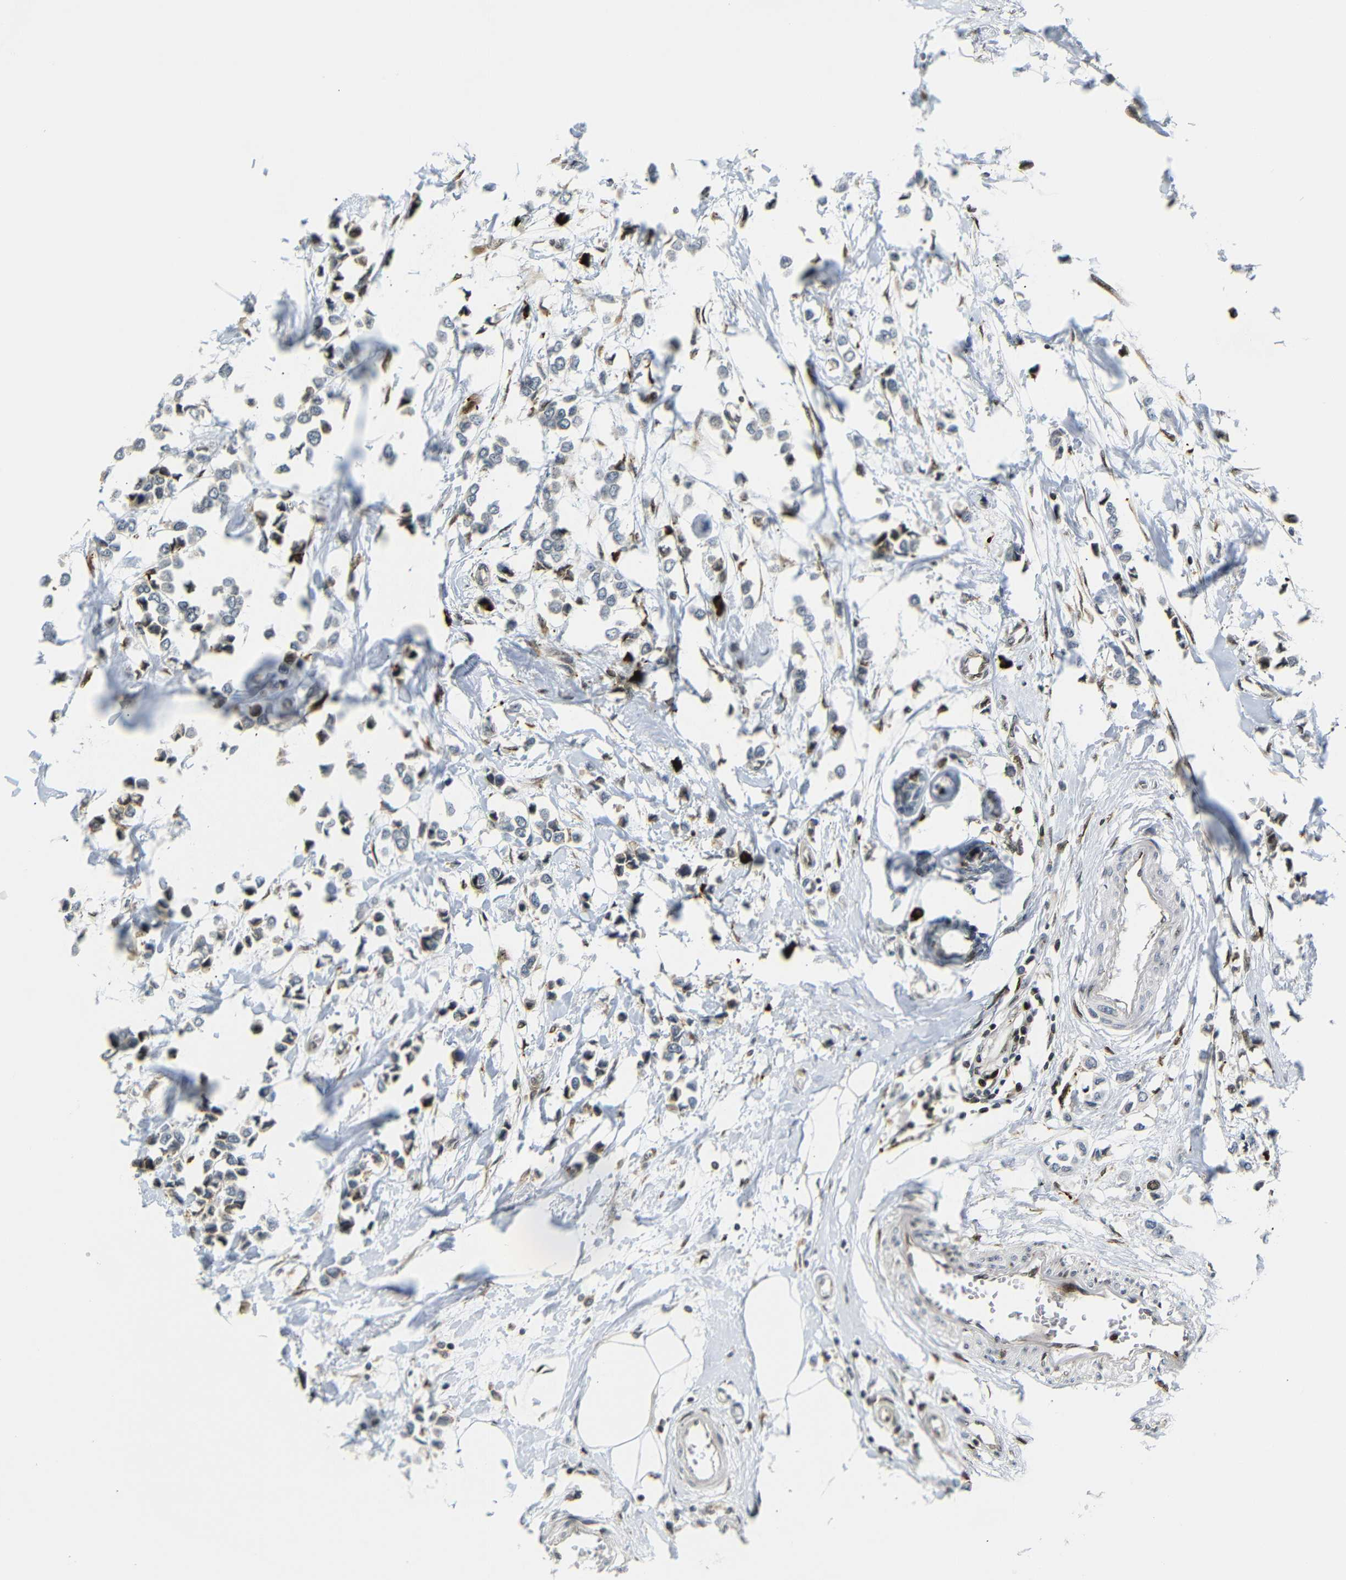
{"staining": {"intensity": "negative", "quantity": "none", "location": "none"}, "tissue": "breast cancer", "cell_type": "Tumor cells", "image_type": "cancer", "snomed": [{"axis": "morphology", "description": "Lobular carcinoma"}, {"axis": "topography", "description": "Breast"}], "caption": "Immunohistochemical staining of human lobular carcinoma (breast) reveals no significant positivity in tumor cells. (DAB (3,3'-diaminobenzidine) immunohistochemistry with hematoxylin counter stain).", "gene": "SPCS2", "patient": {"sex": "female", "age": 51}}